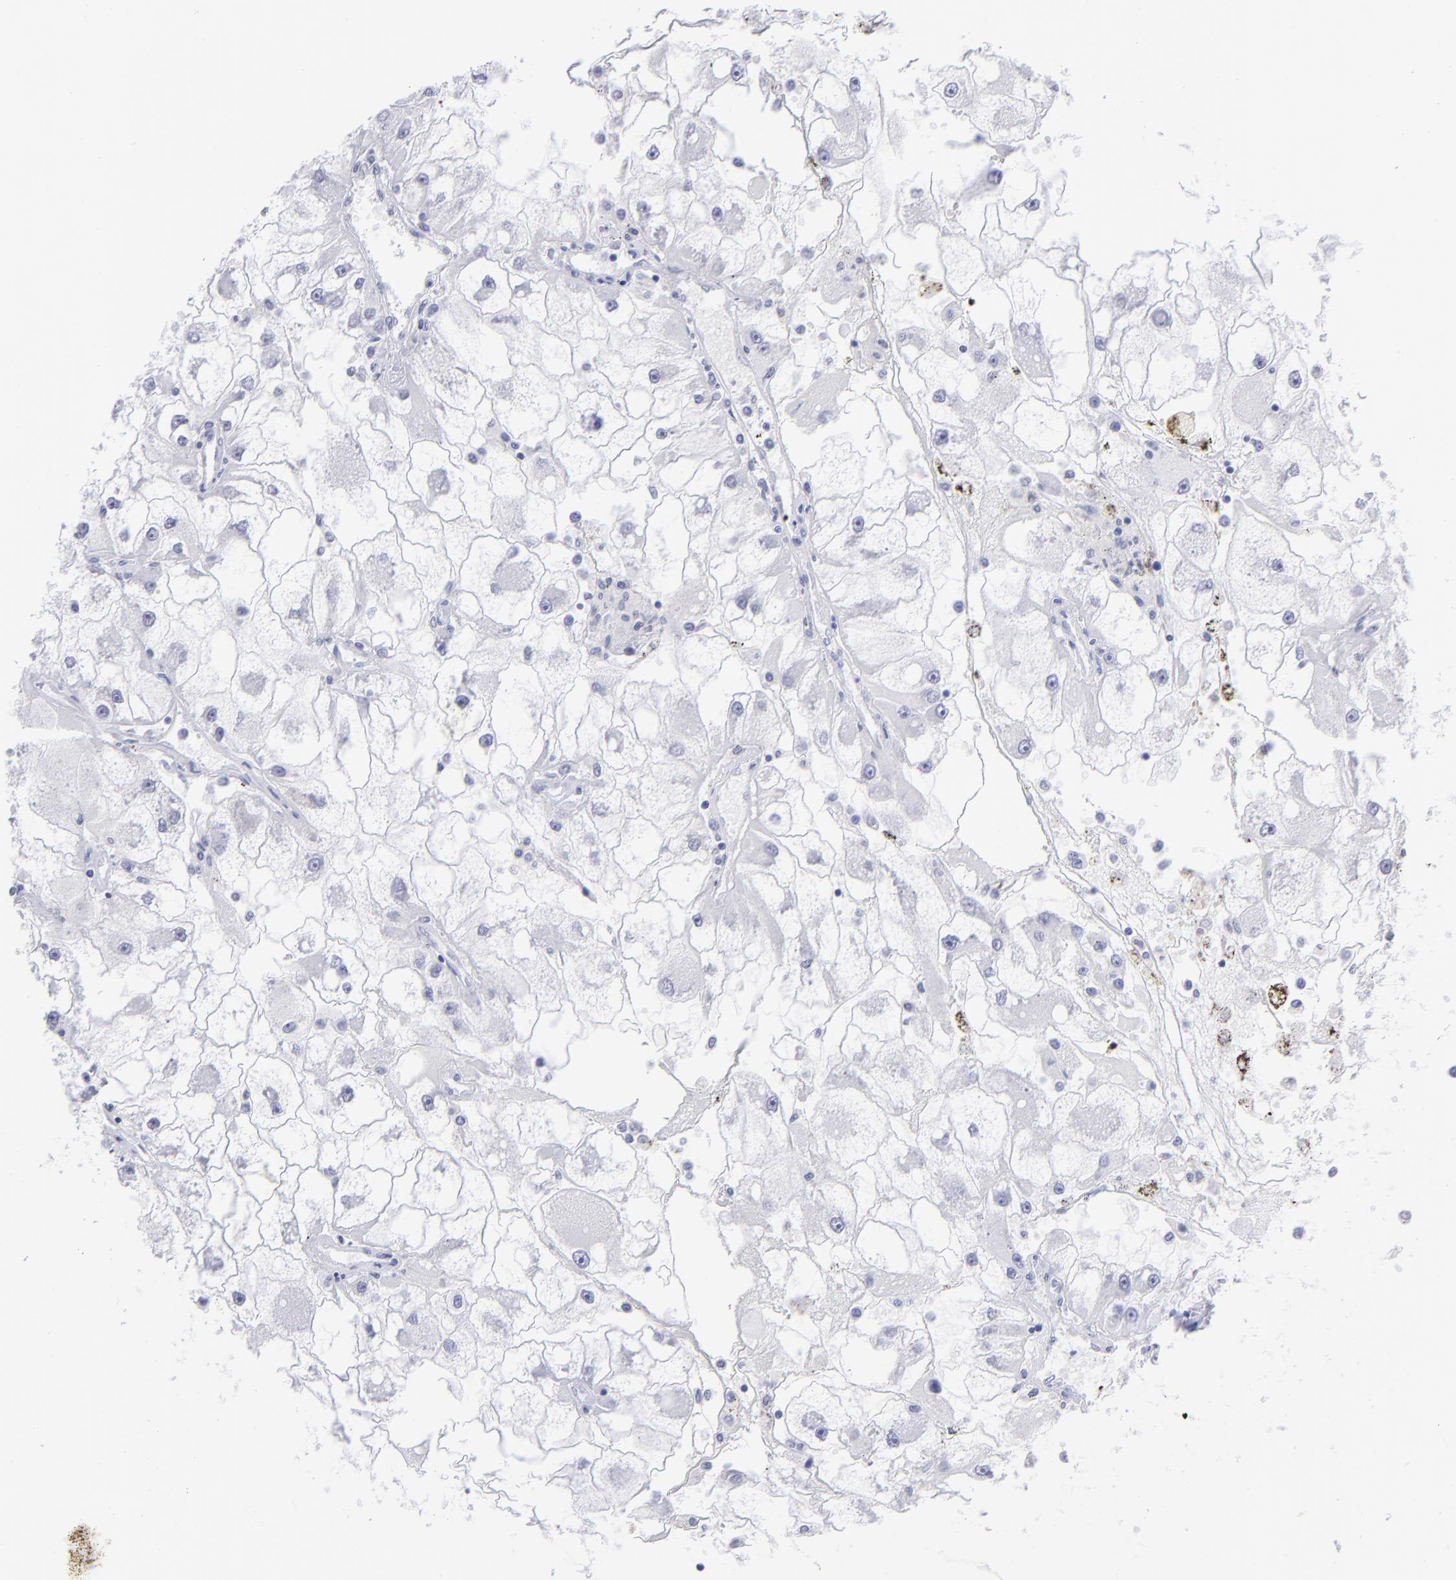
{"staining": {"intensity": "negative", "quantity": "none", "location": "none"}, "tissue": "renal cancer", "cell_type": "Tumor cells", "image_type": "cancer", "snomed": [{"axis": "morphology", "description": "Adenocarcinoma, NOS"}, {"axis": "topography", "description": "Kidney"}], "caption": "Tumor cells show no significant staining in renal adenocarcinoma. (DAB immunohistochemistry with hematoxylin counter stain).", "gene": "MITF", "patient": {"sex": "female", "age": 73}}